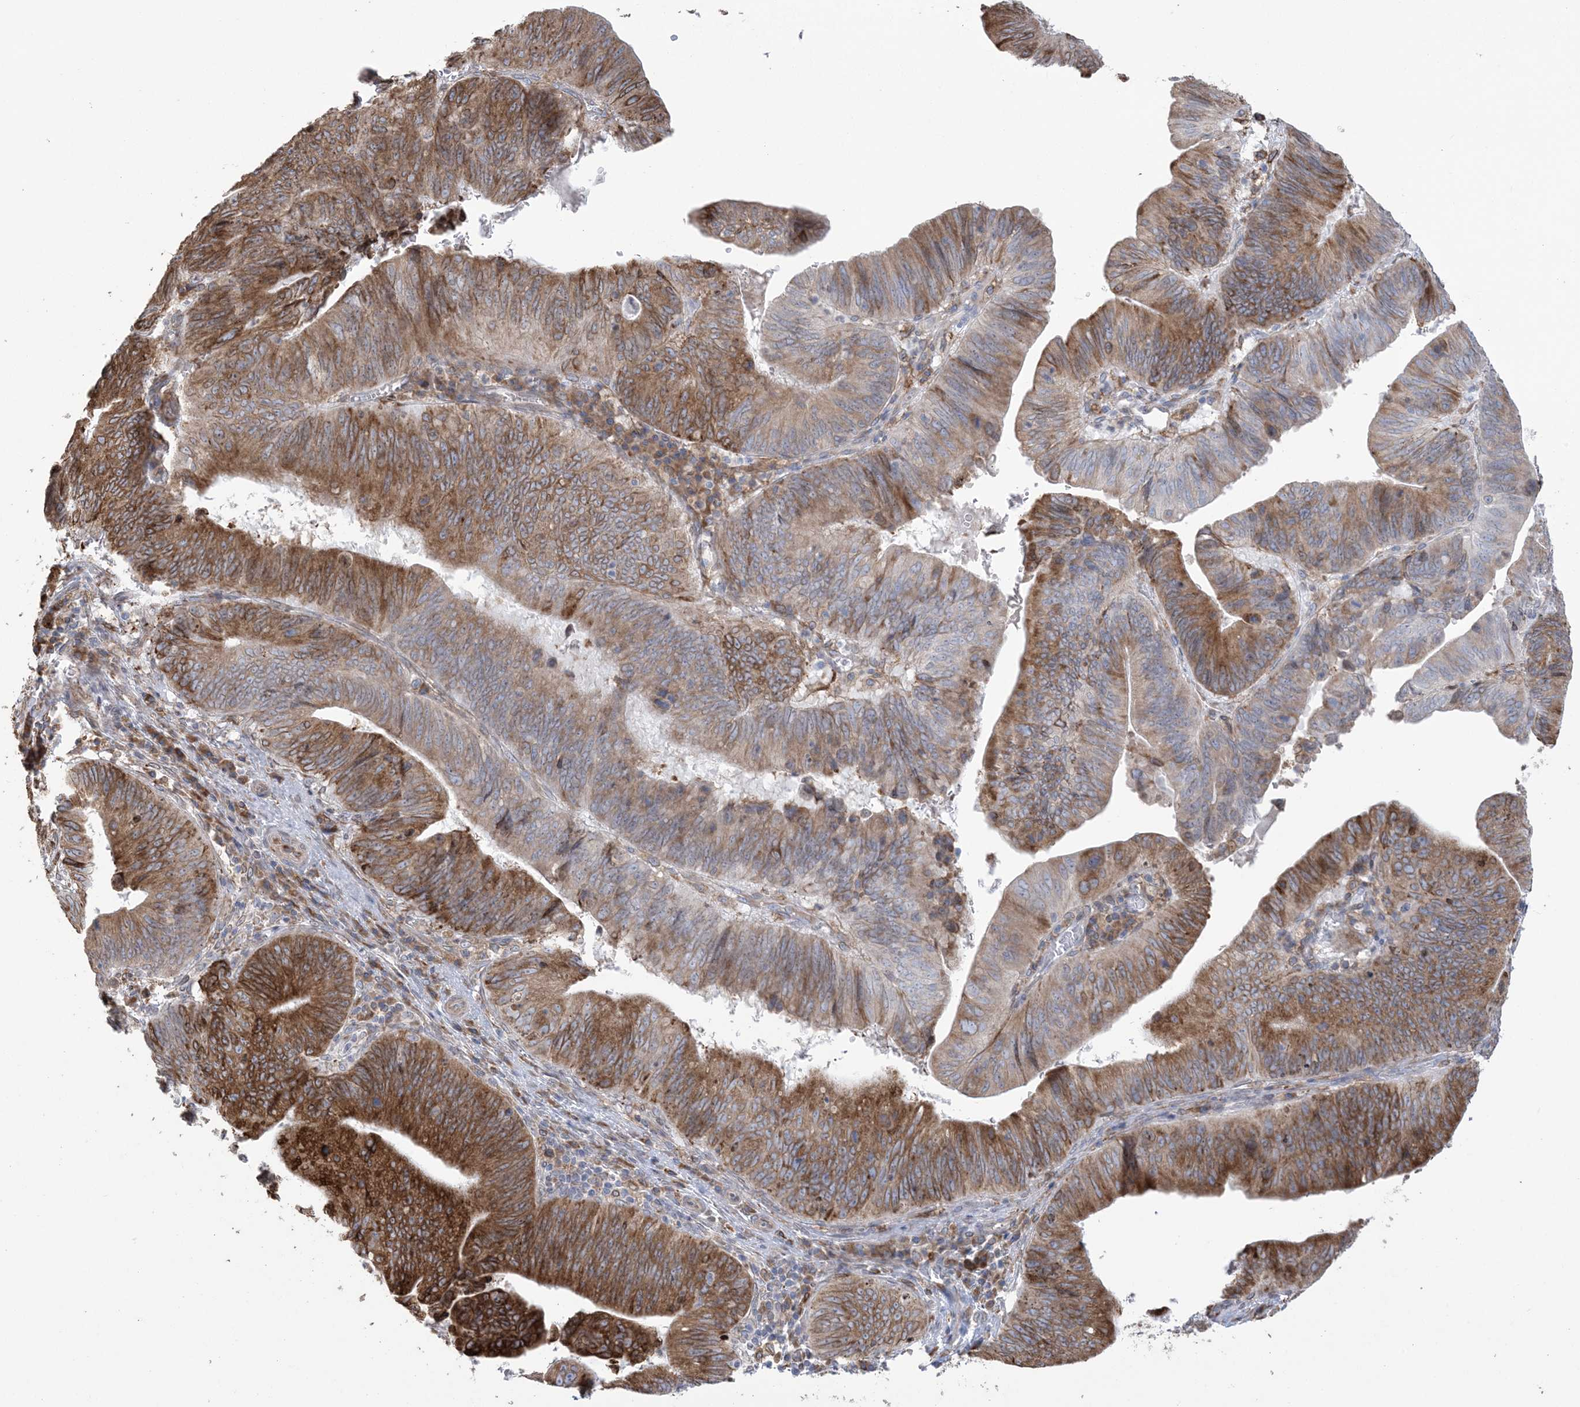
{"staining": {"intensity": "strong", "quantity": ">75%", "location": "cytoplasmic/membranous"}, "tissue": "pancreatic cancer", "cell_type": "Tumor cells", "image_type": "cancer", "snomed": [{"axis": "morphology", "description": "Adenocarcinoma, NOS"}, {"axis": "topography", "description": "Pancreas"}], "caption": "This photomicrograph shows pancreatic cancer stained with immunohistochemistry to label a protein in brown. The cytoplasmic/membranous of tumor cells show strong positivity for the protein. Nuclei are counter-stained blue.", "gene": "SHANK1", "patient": {"sex": "male", "age": 63}}